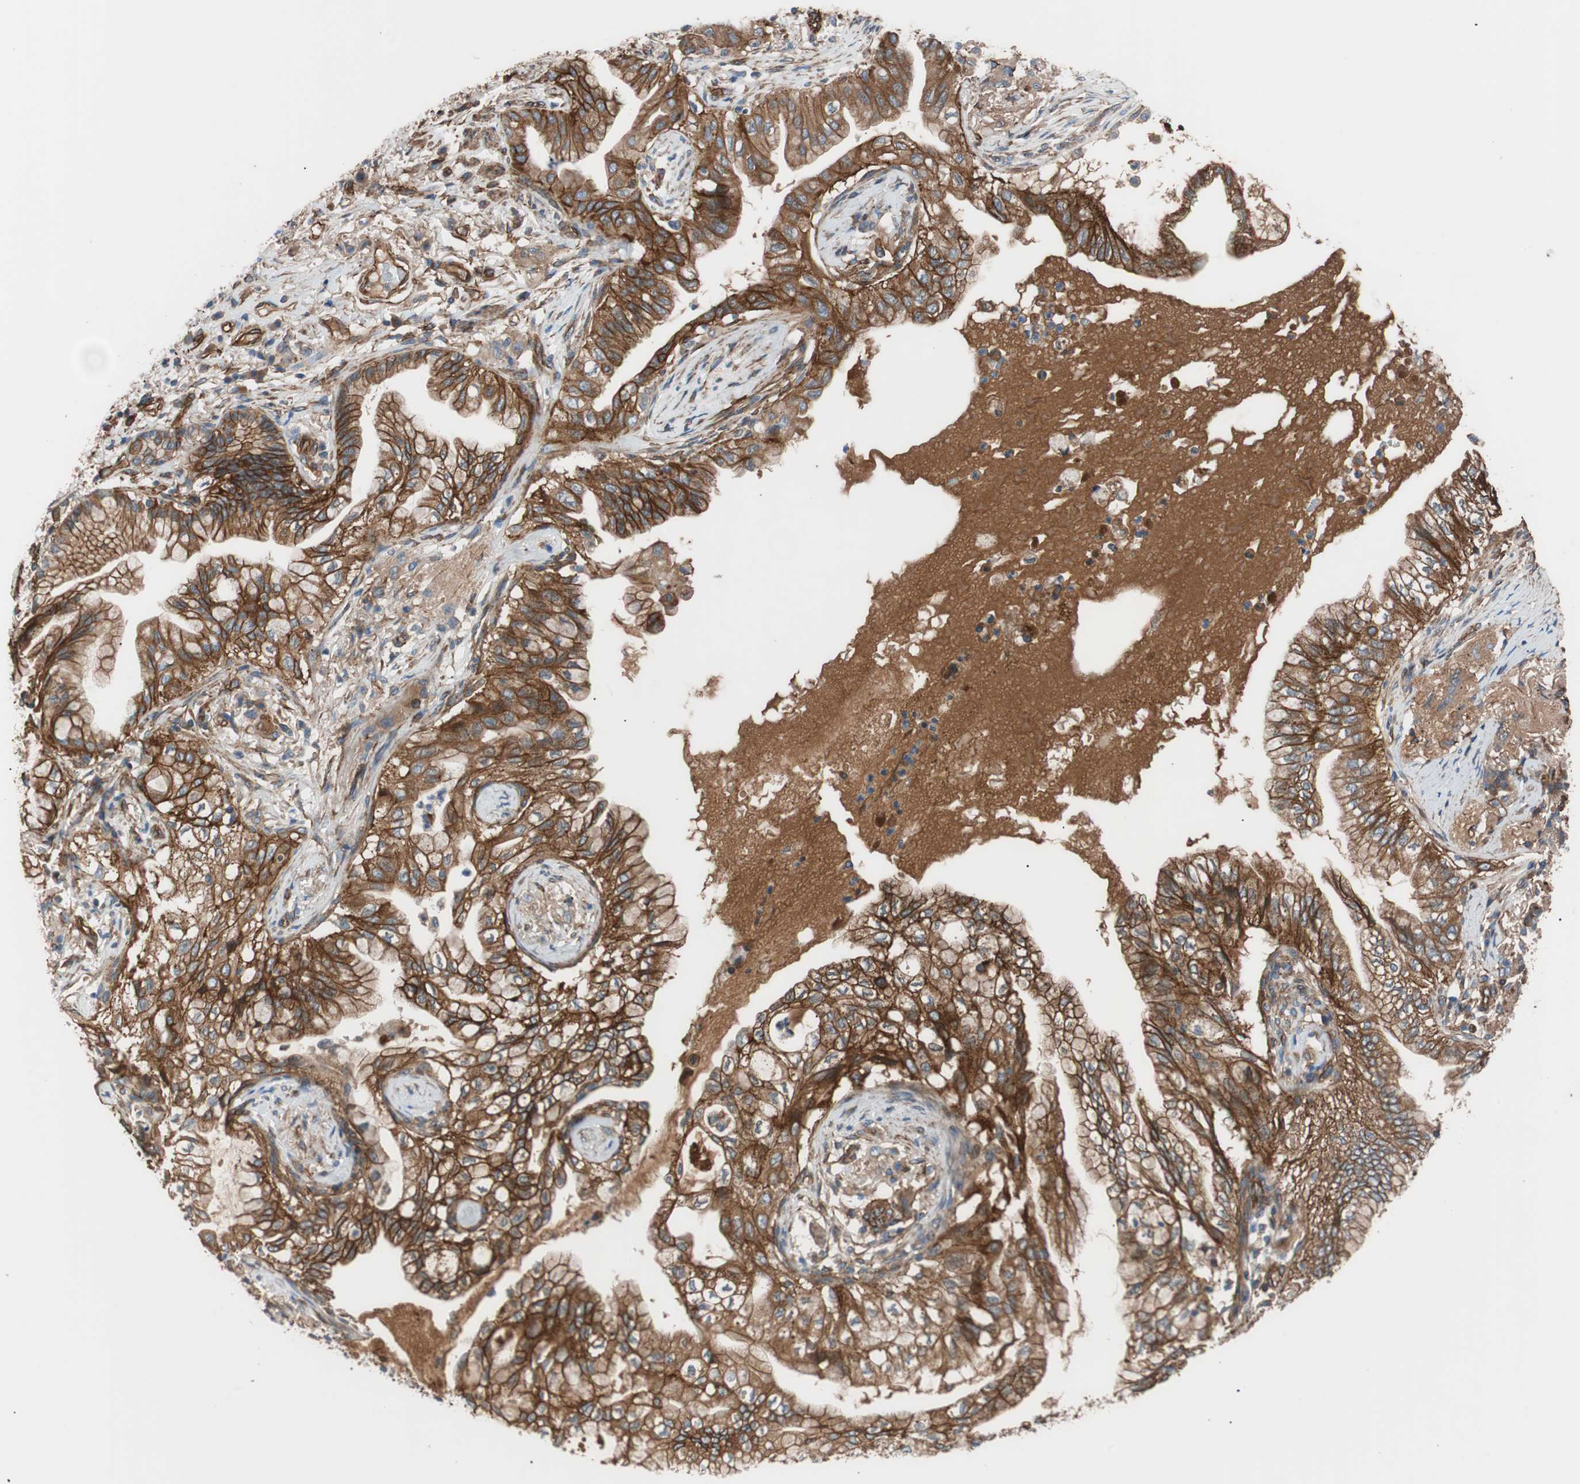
{"staining": {"intensity": "strong", "quantity": ">75%", "location": "cytoplasmic/membranous"}, "tissue": "lung cancer", "cell_type": "Tumor cells", "image_type": "cancer", "snomed": [{"axis": "morphology", "description": "Adenocarcinoma, NOS"}, {"axis": "topography", "description": "Lung"}], "caption": "Lung cancer tissue demonstrates strong cytoplasmic/membranous expression in about >75% of tumor cells", "gene": "SPINT1", "patient": {"sex": "female", "age": 70}}